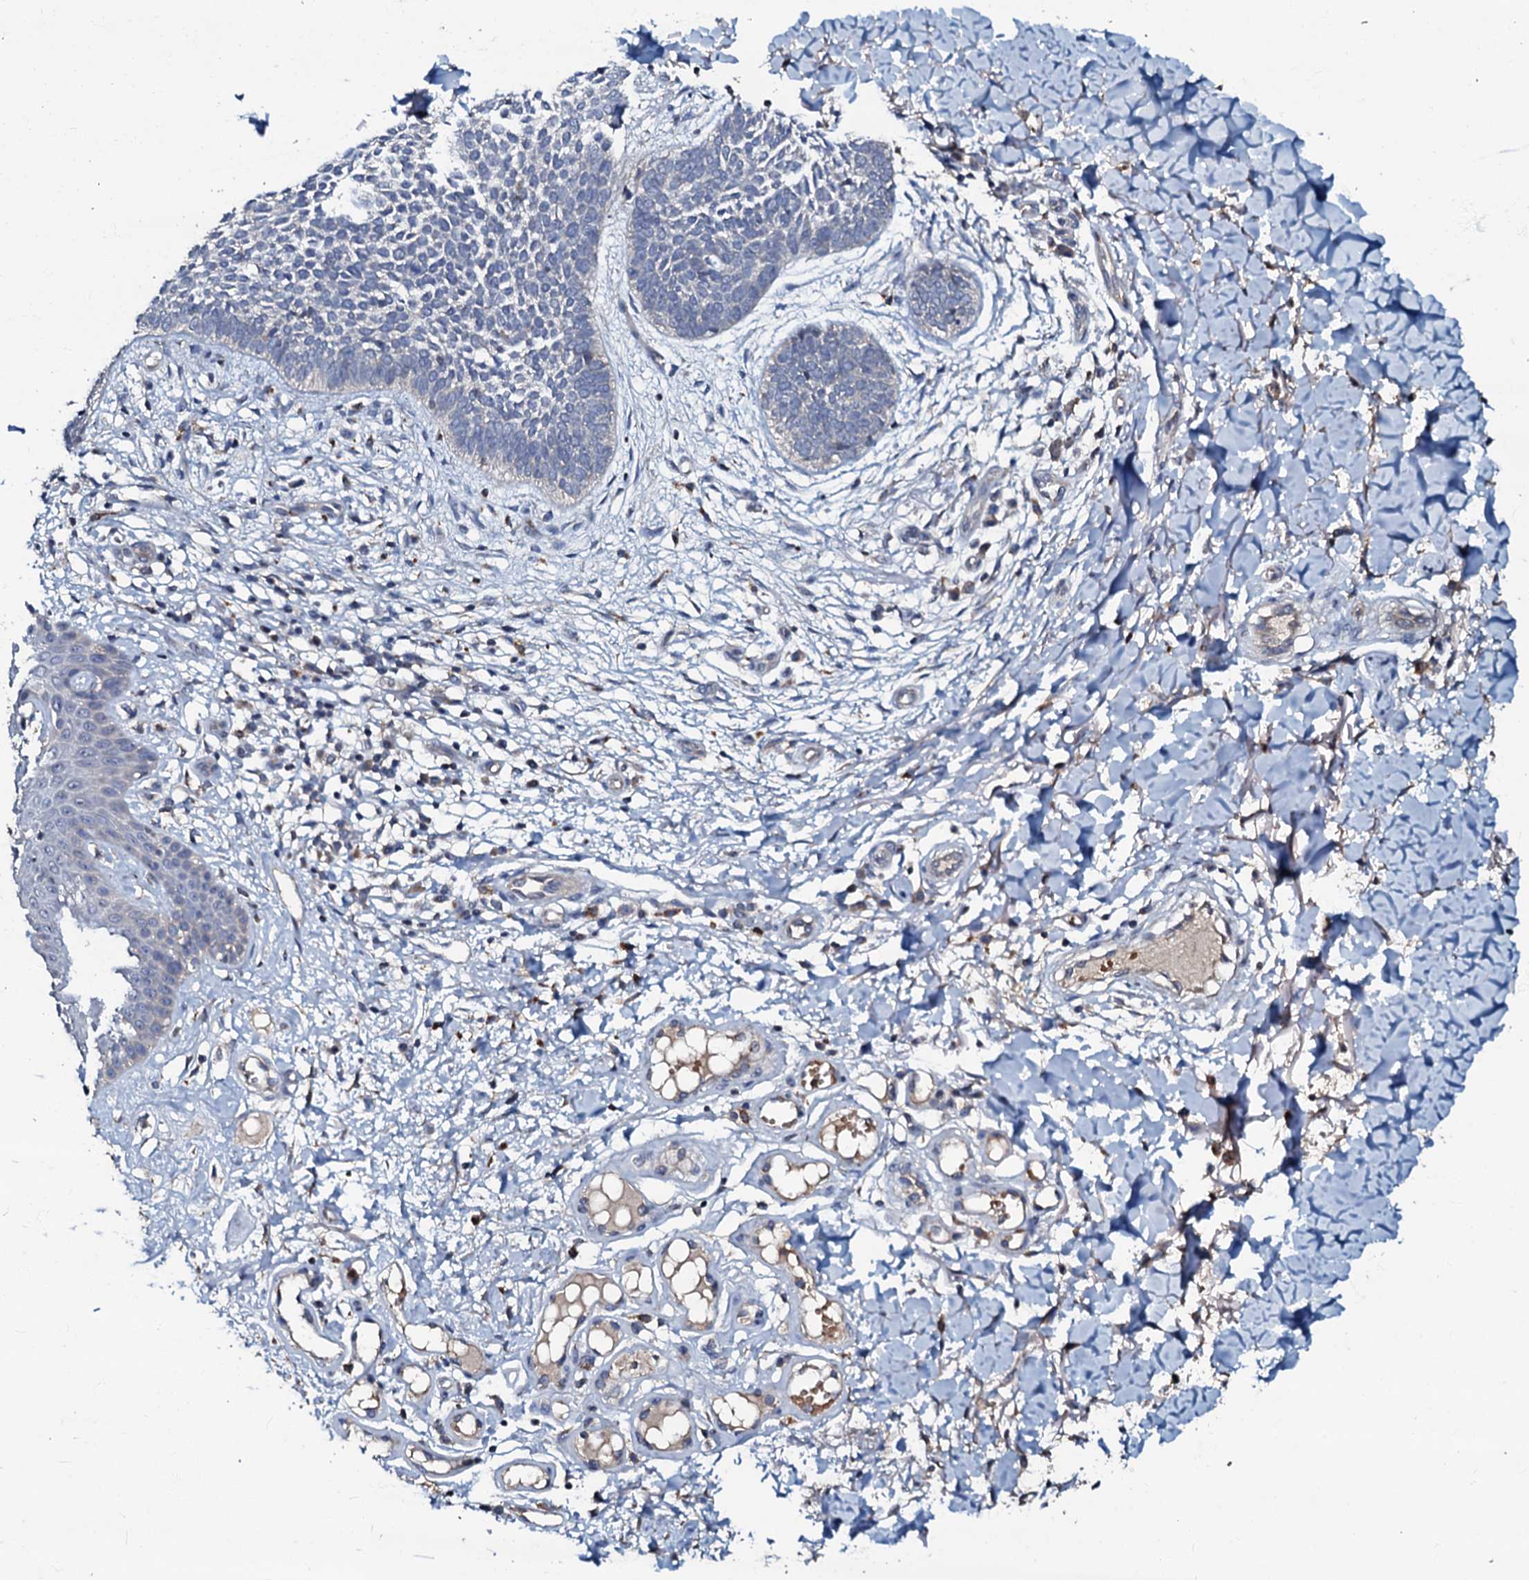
{"staining": {"intensity": "negative", "quantity": "none", "location": "none"}, "tissue": "skin cancer", "cell_type": "Tumor cells", "image_type": "cancer", "snomed": [{"axis": "morphology", "description": "Basal cell carcinoma"}, {"axis": "topography", "description": "Skin"}], "caption": "High power microscopy image of an immunohistochemistry (IHC) histopathology image of skin cancer (basal cell carcinoma), revealing no significant positivity in tumor cells.", "gene": "CPNE2", "patient": {"sex": "female", "age": 64}}